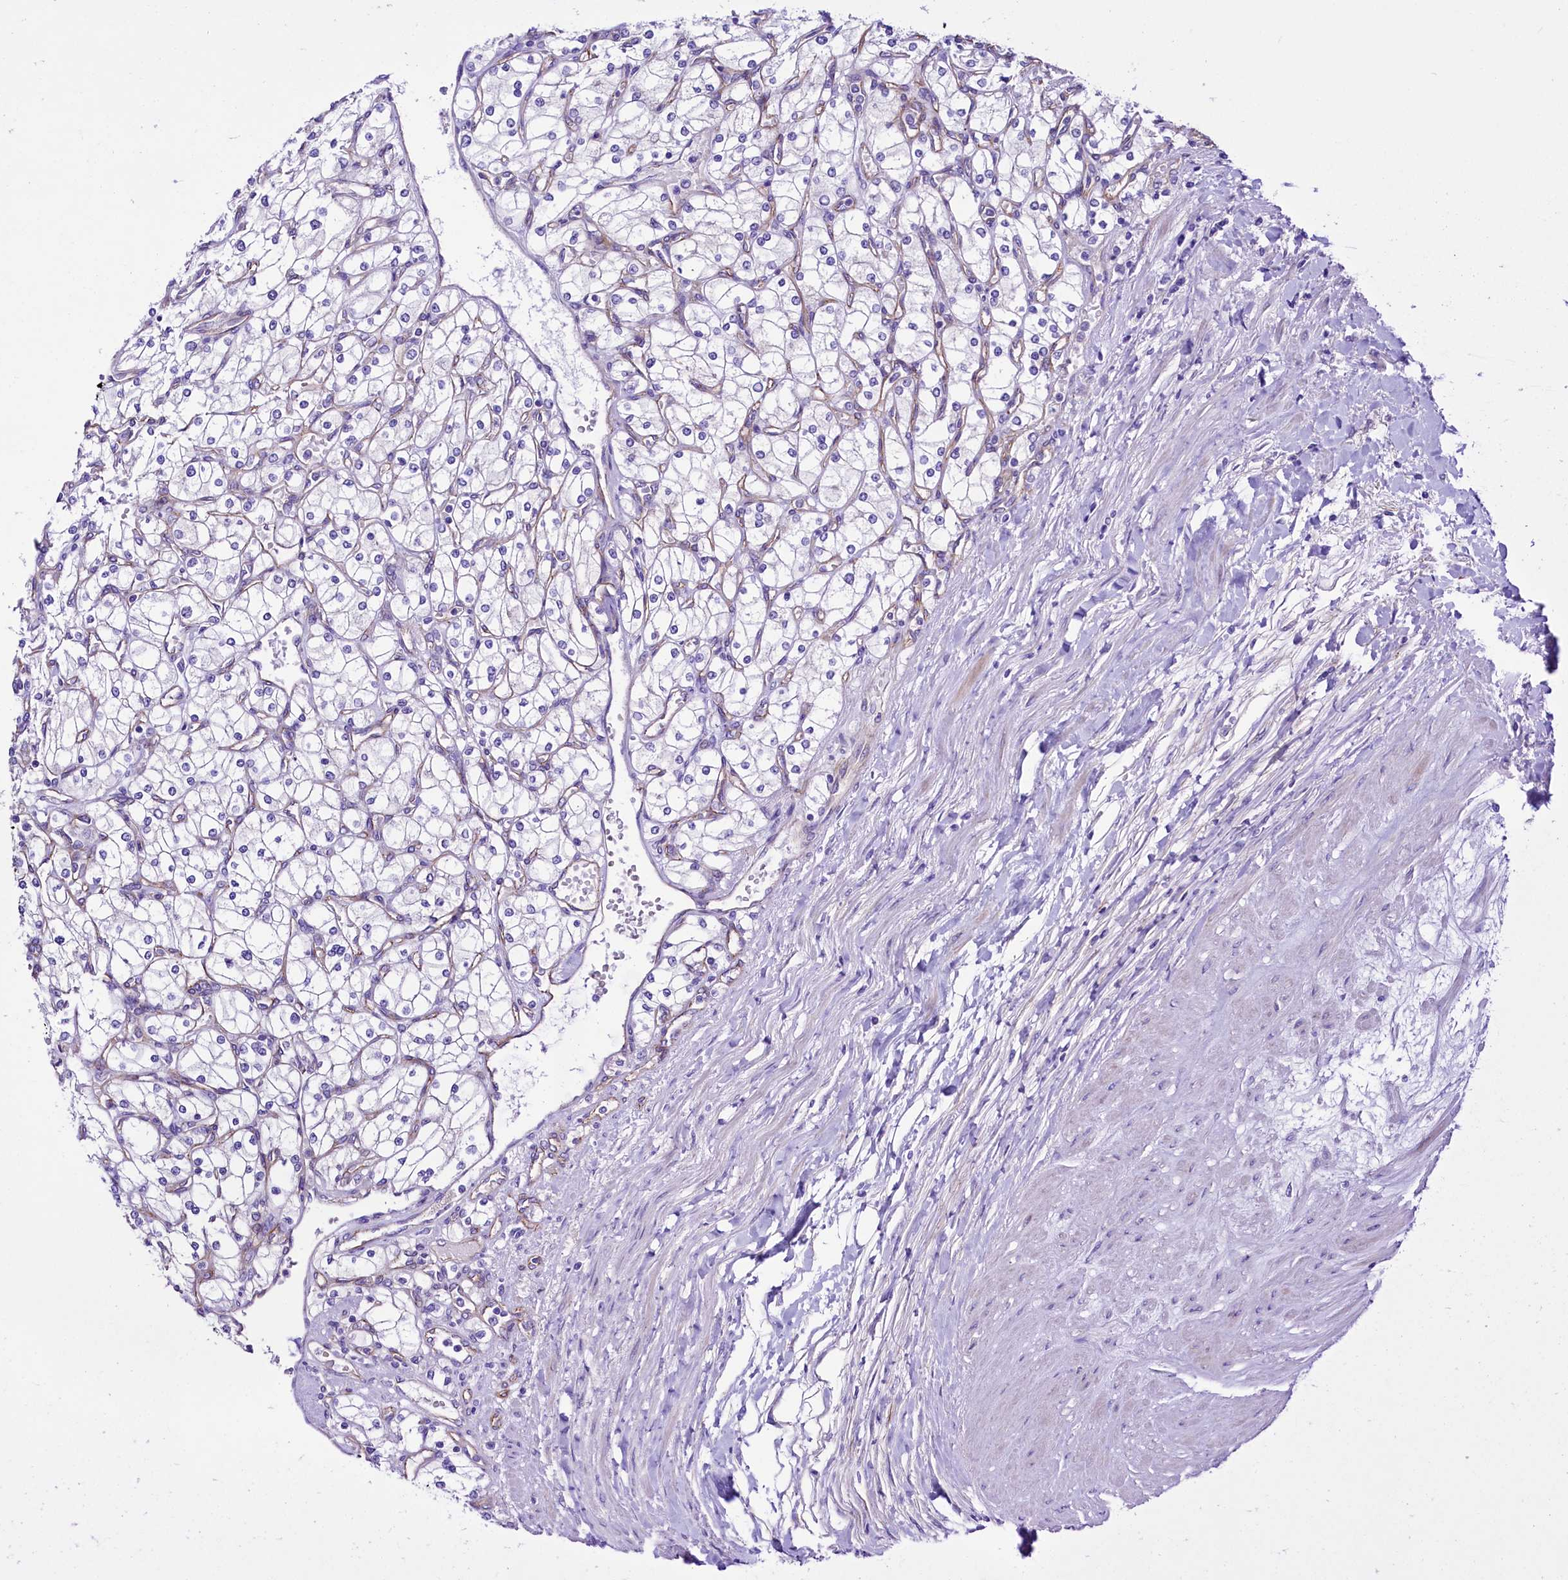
{"staining": {"intensity": "negative", "quantity": "none", "location": "none"}, "tissue": "renal cancer", "cell_type": "Tumor cells", "image_type": "cancer", "snomed": [{"axis": "morphology", "description": "Adenocarcinoma, NOS"}, {"axis": "topography", "description": "Kidney"}], "caption": "Immunohistochemistry (IHC) of human renal cancer exhibits no staining in tumor cells.", "gene": "SLF1", "patient": {"sex": "male", "age": 80}}